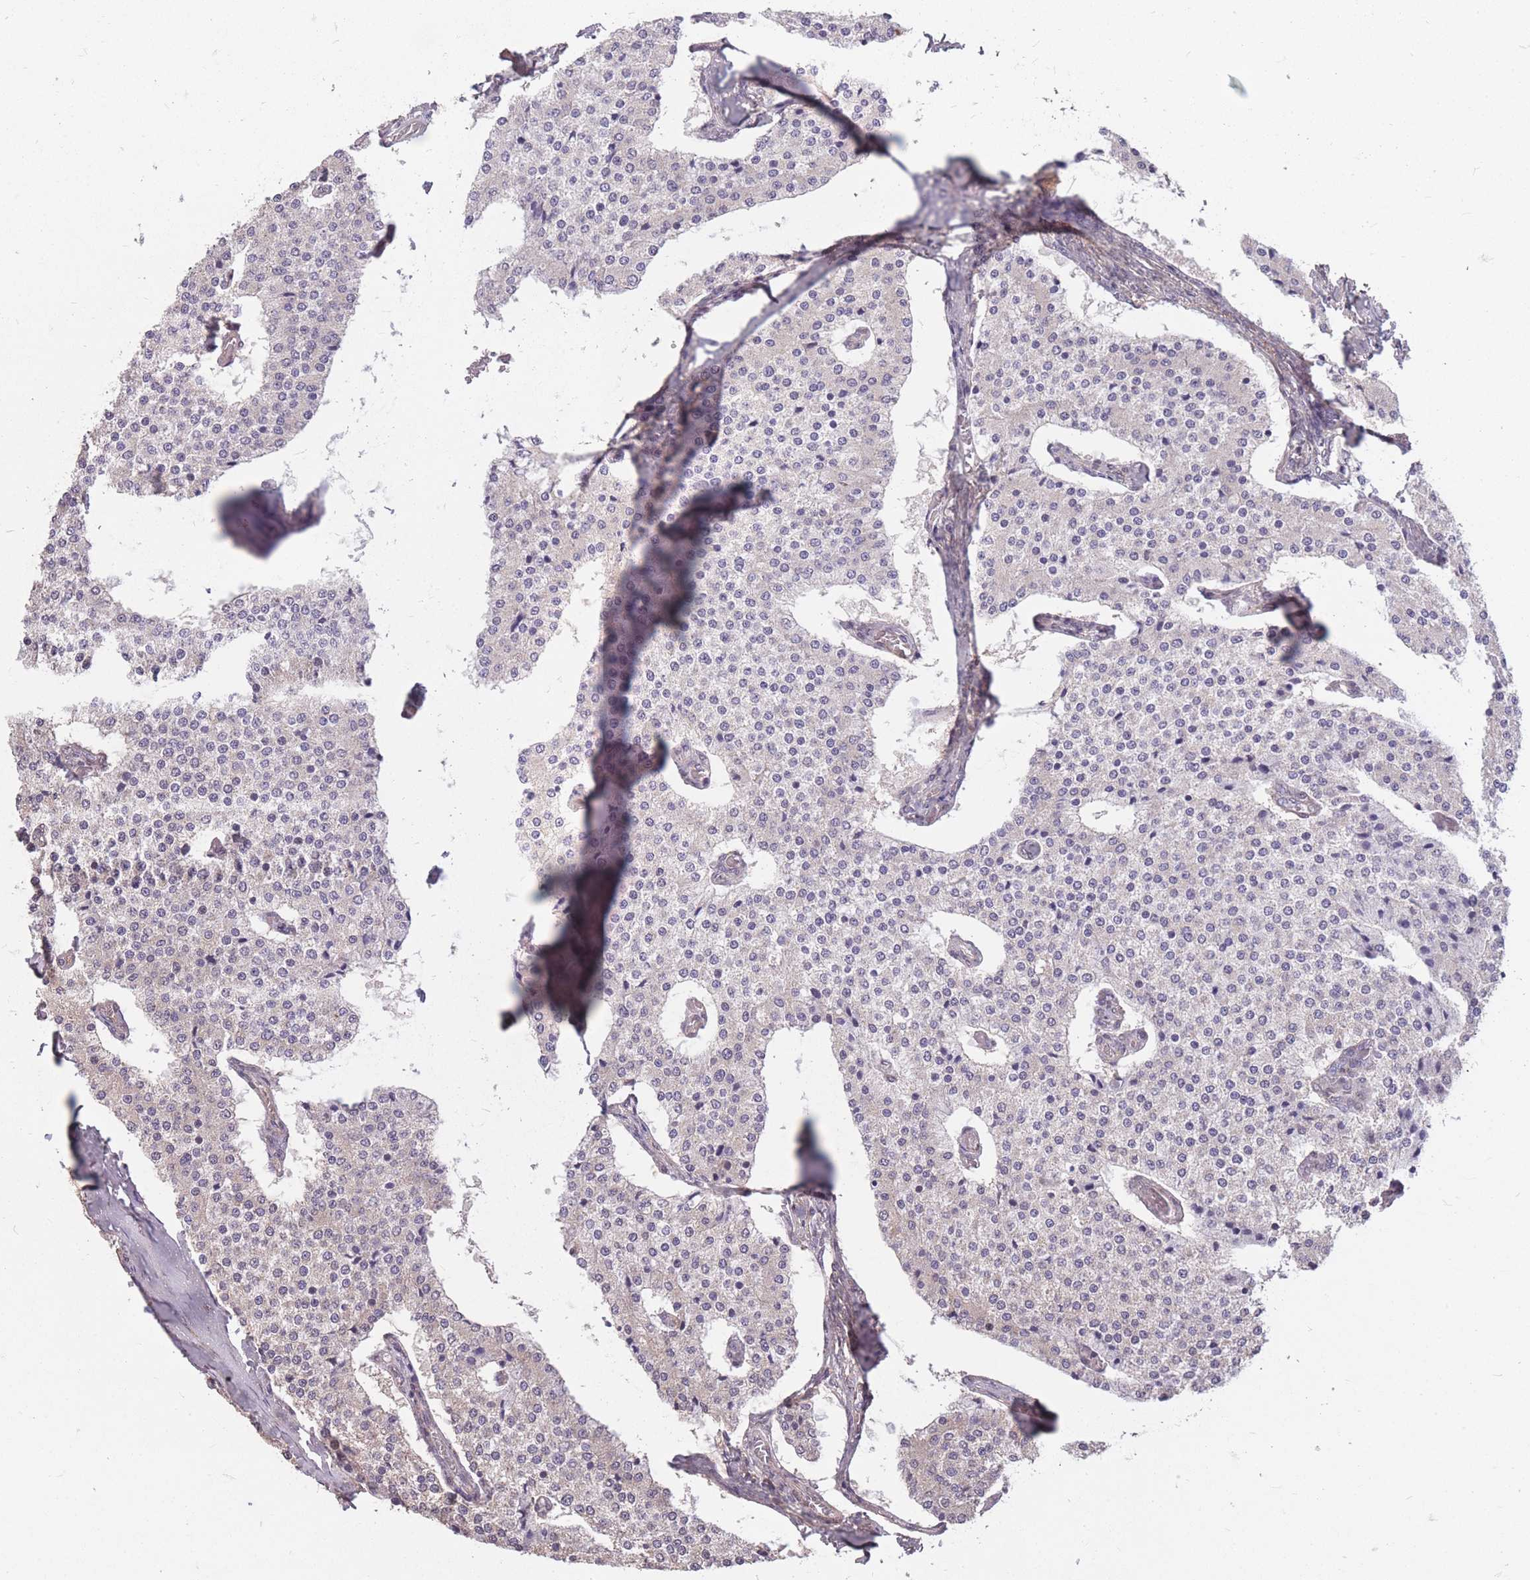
{"staining": {"intensity": "negative", "quantity": "none", "location": "none"}, "tissue": "carcinoid", "cell_type": "Tumor cells", "image_type": "cancer", "snomed": [{"axis": "morphology", "description": "Carcinoid, malignant, NOS"}, {"axis": "topography", "description": "Colon"}], "caption": "Histopathology image shows no significant protein staining in tumor cells of carcinoid. Nuclei are stained in blue.", "gene": "DYNC1LI2", "patient": {"sex": "female", "age": 52}}